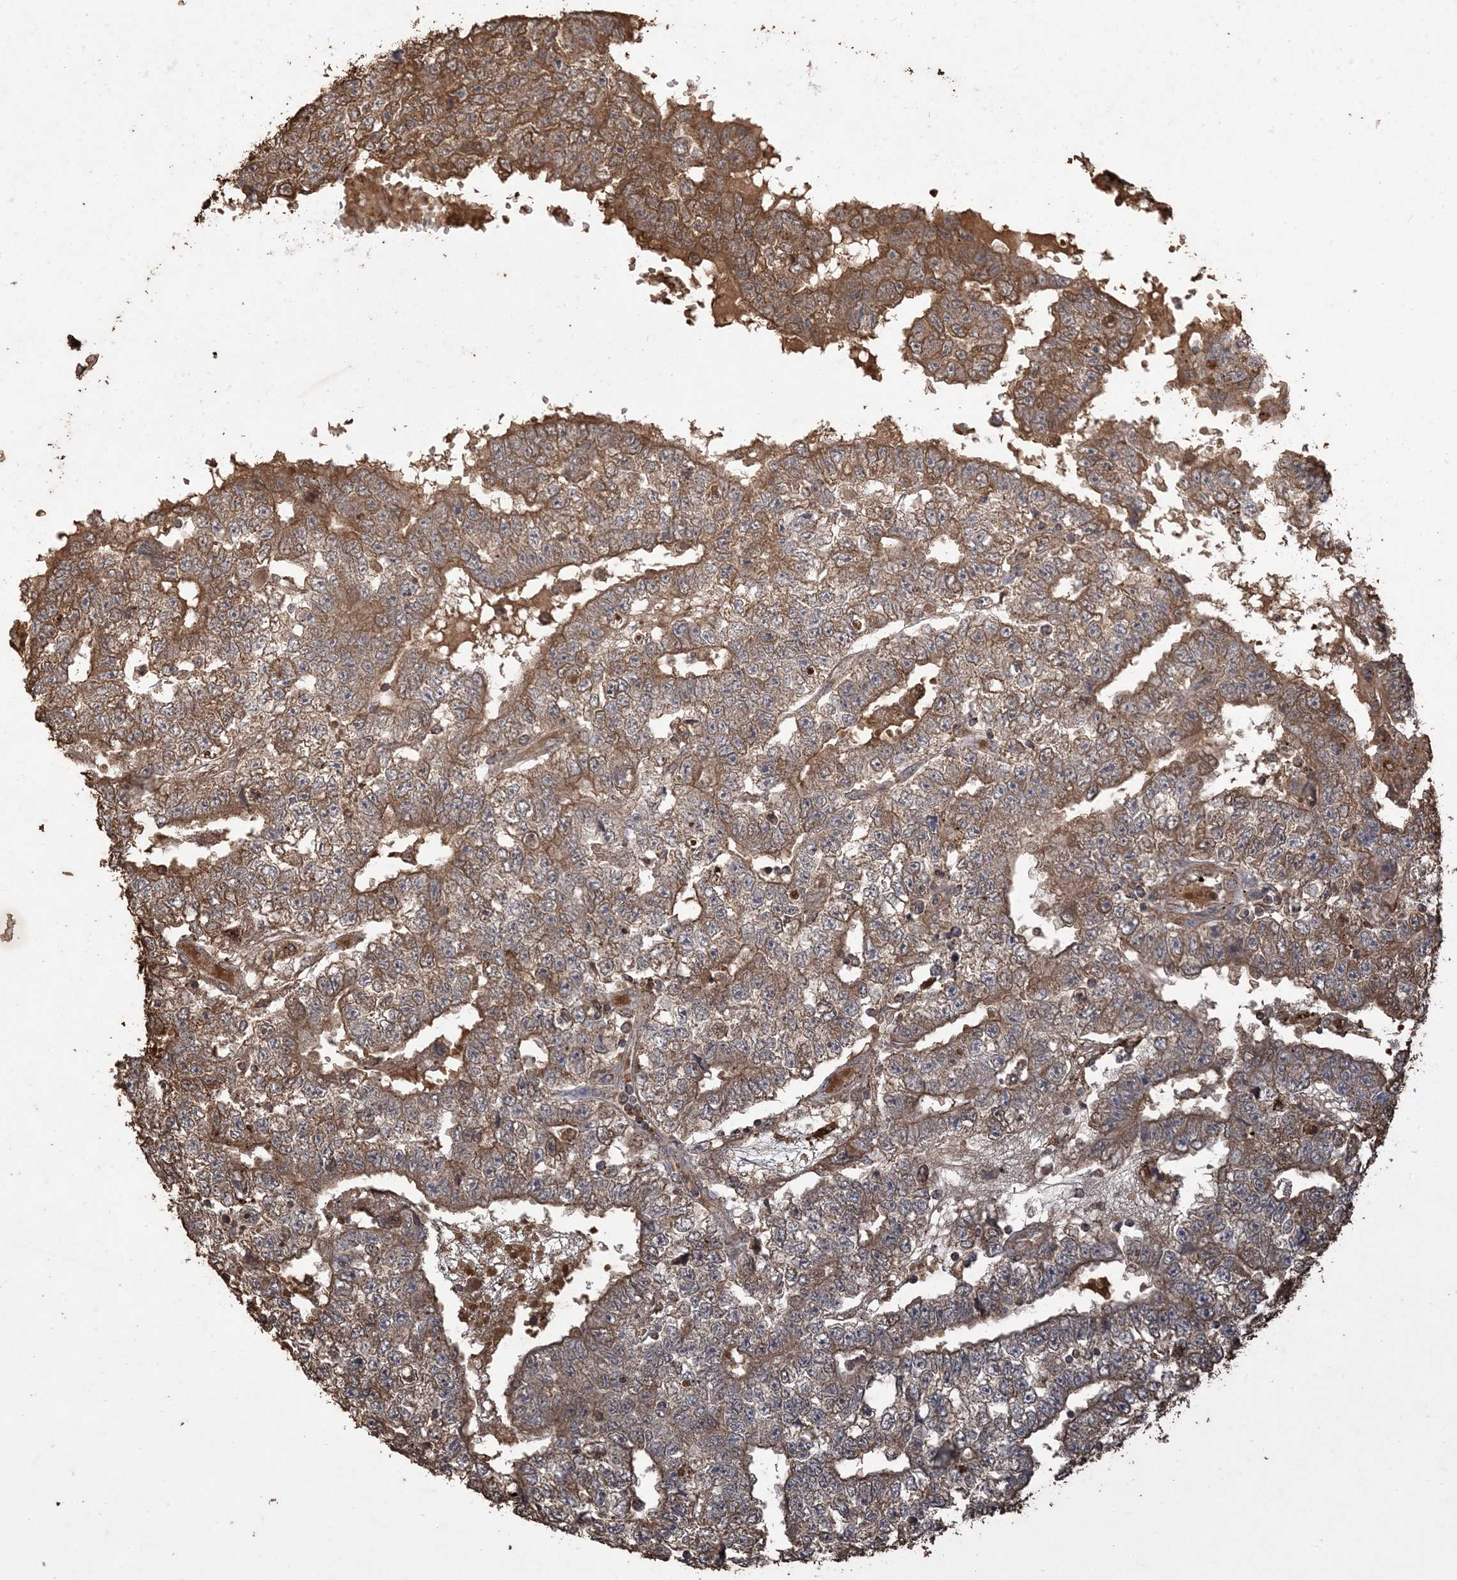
{"staining": {"intensity": "moderate", "quantity": ">75%", "location": "cytoplasmic/membranous"}, "tissue": "testis cancer", "cell_type": "Tumor cells", "image_type": "cancer", "snomed": [{"axis": "morphology", "description": "Carcinoma, Embryonal, NOS"}, {"axis": "topography", "description": "Testis"}], "caption": "A photomicrograph of testis cancer (embryonal carcinoma) stained for a protein reveals moderate cytoplasmic/membranous brown staining in tumor cells.", "gene": "HPS4", "patient": {"sex": "male", "age": 25}}